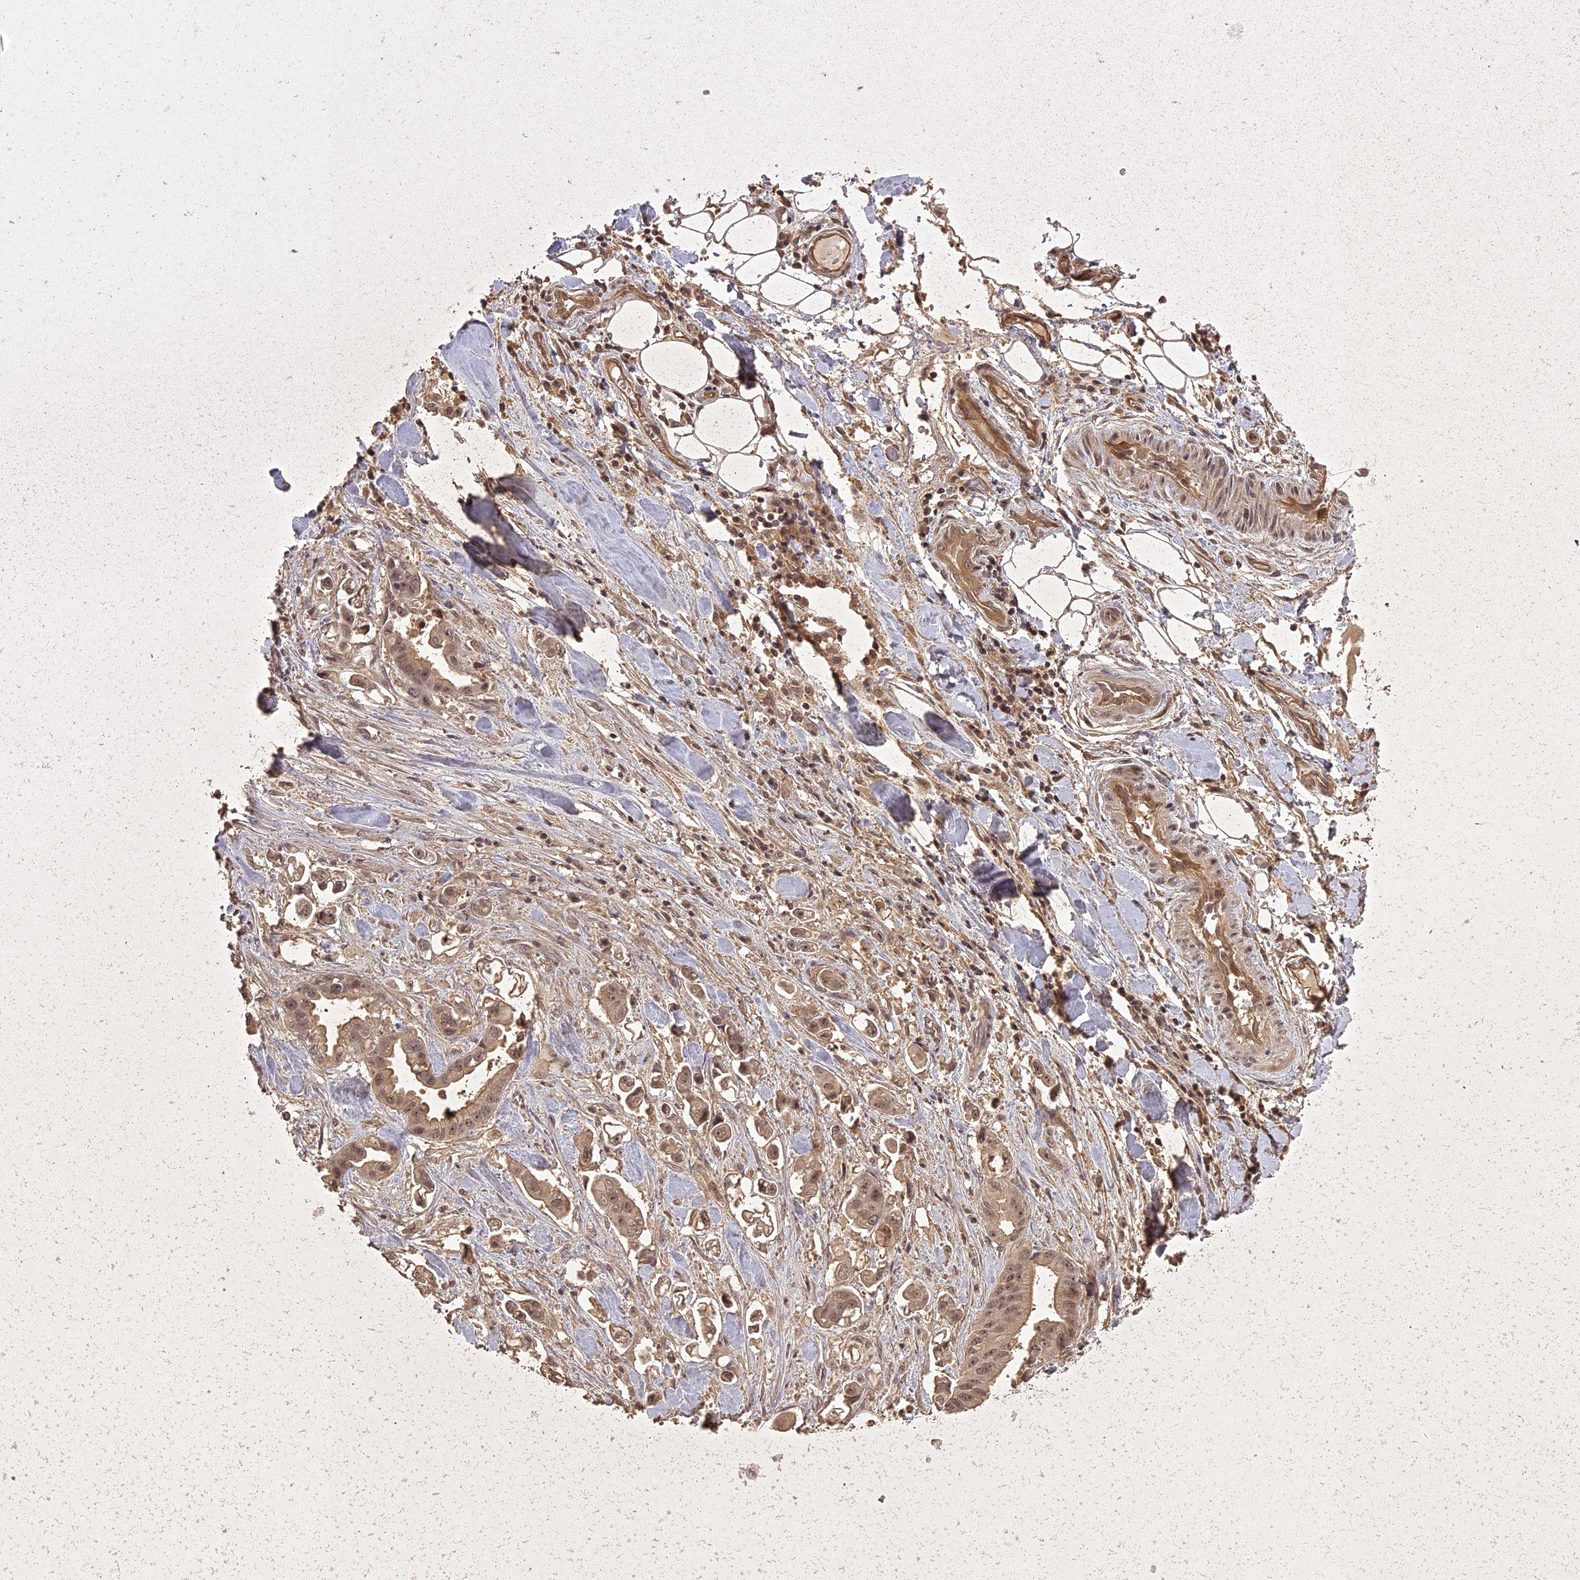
{"staining": {"intensity": "moderate", "quantity": ">75%", "location": "cytoplasmic/membranous,nuclear"}, "tissue": "stomach cancer", "cell_type": "Tumor cells", "image_type": "cancer", "snomed": [{"axis": "morphology", "description": "Adenocarcinoma, NOS"}, {"axis": "topography", "description": "Stomach"}], "caption": "Immunohistochemistry image of neoplastic tissue: human adenocarcinoma (stomach) stained using immunohistochemistry (IHC) exhibits medium levels of moderate protein expression localized specifically in the cytoplasmic/membranous and nuclear of tumor cells, appearing as a cytoplasmic/membranous and nuclear brown color.", "gene": "LIN37", "patient": {"sex": "male", "age": 62}}